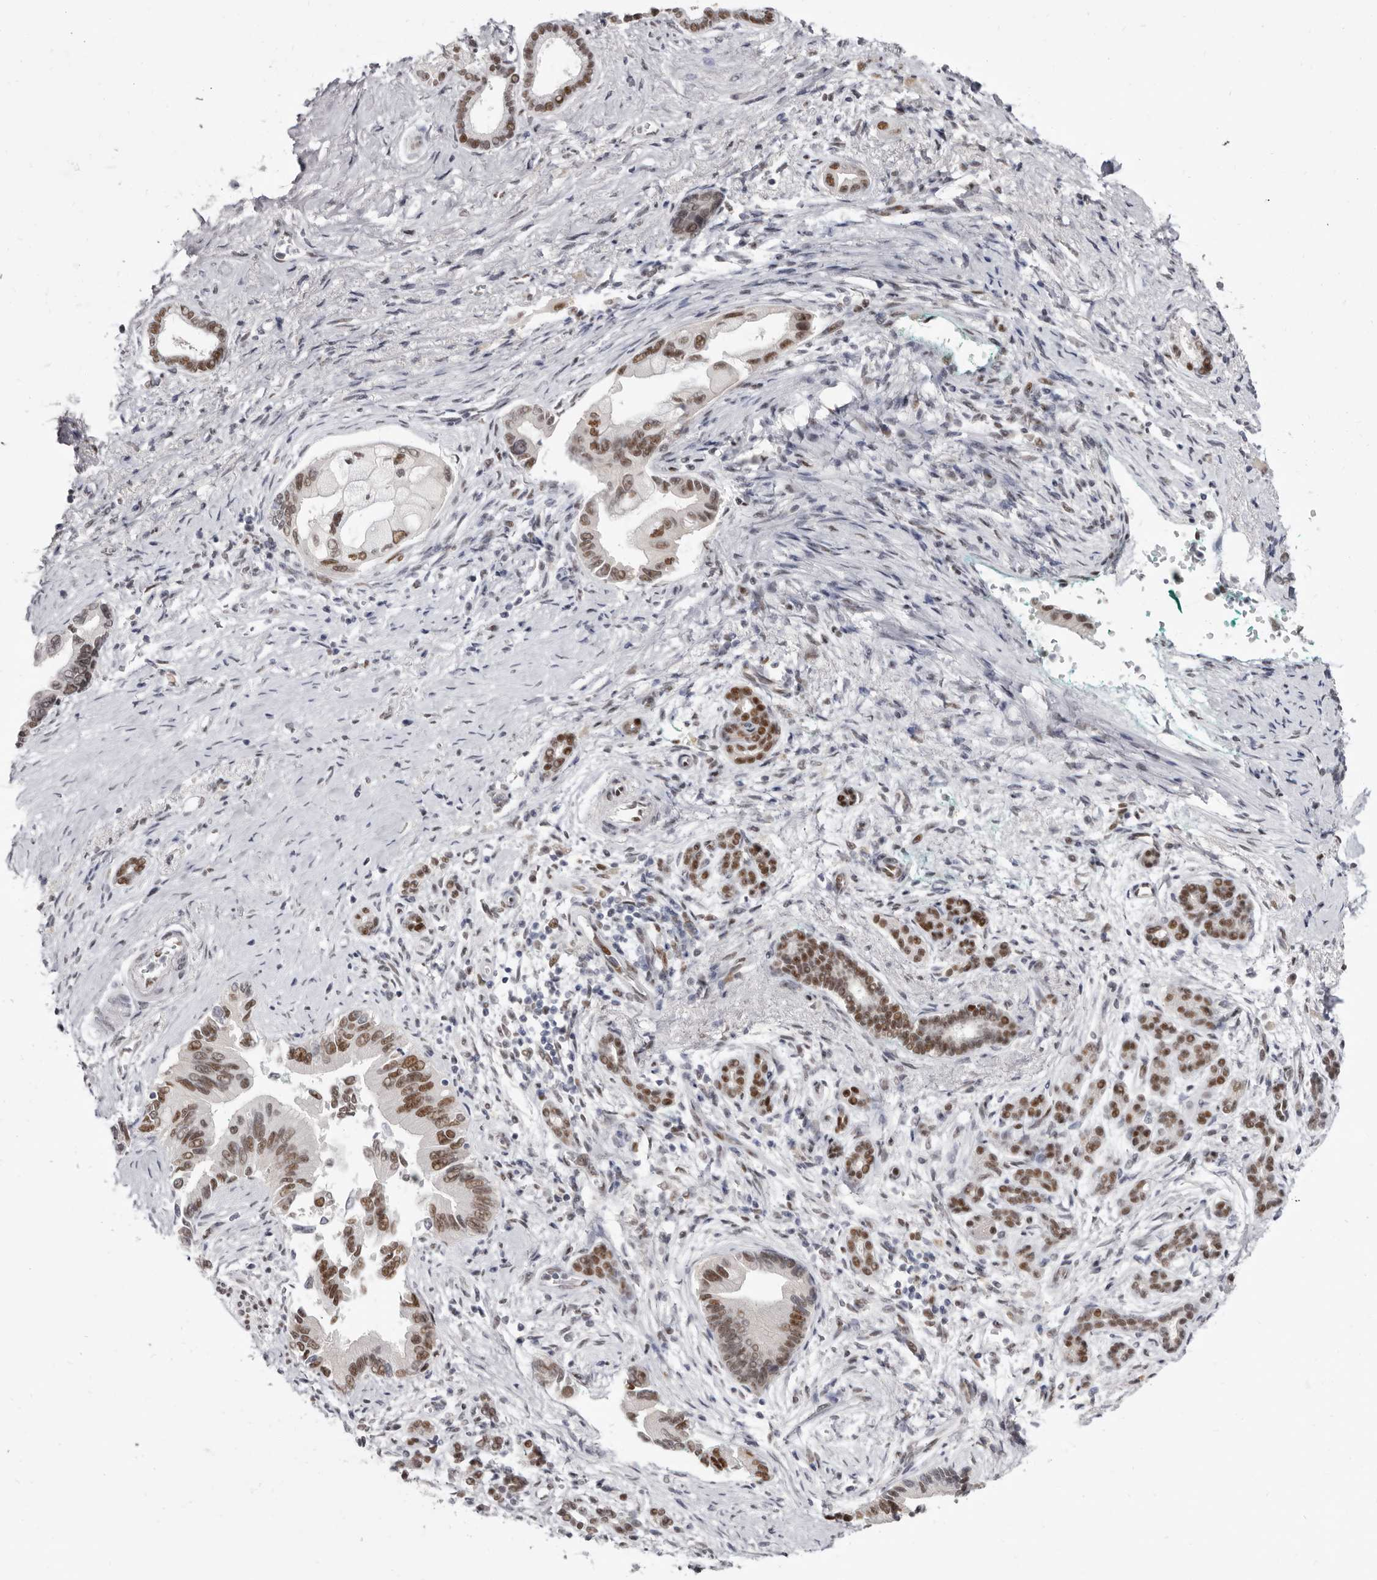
{"staining": {"intensity": "moderate", "quantity": ">75%", "location": "nuclear"}, "tissue": "pancreatic cancer", "cell_type": "Tumor cells", "image_type": "cancer", "snomed": [{"axis": "morphology", "description": "Adenocarcinoma, NOS"}, {"axis": "topography", "description": "Pancreas"}], "caption": "This photomicrograph reveals IHC staining of human pancreatic cancer, with medium moderate nuclear positivity in approximately >75% of tumor cells.", "gene": "ZNF326", "patient": {"sex": "male", "age": 78}}